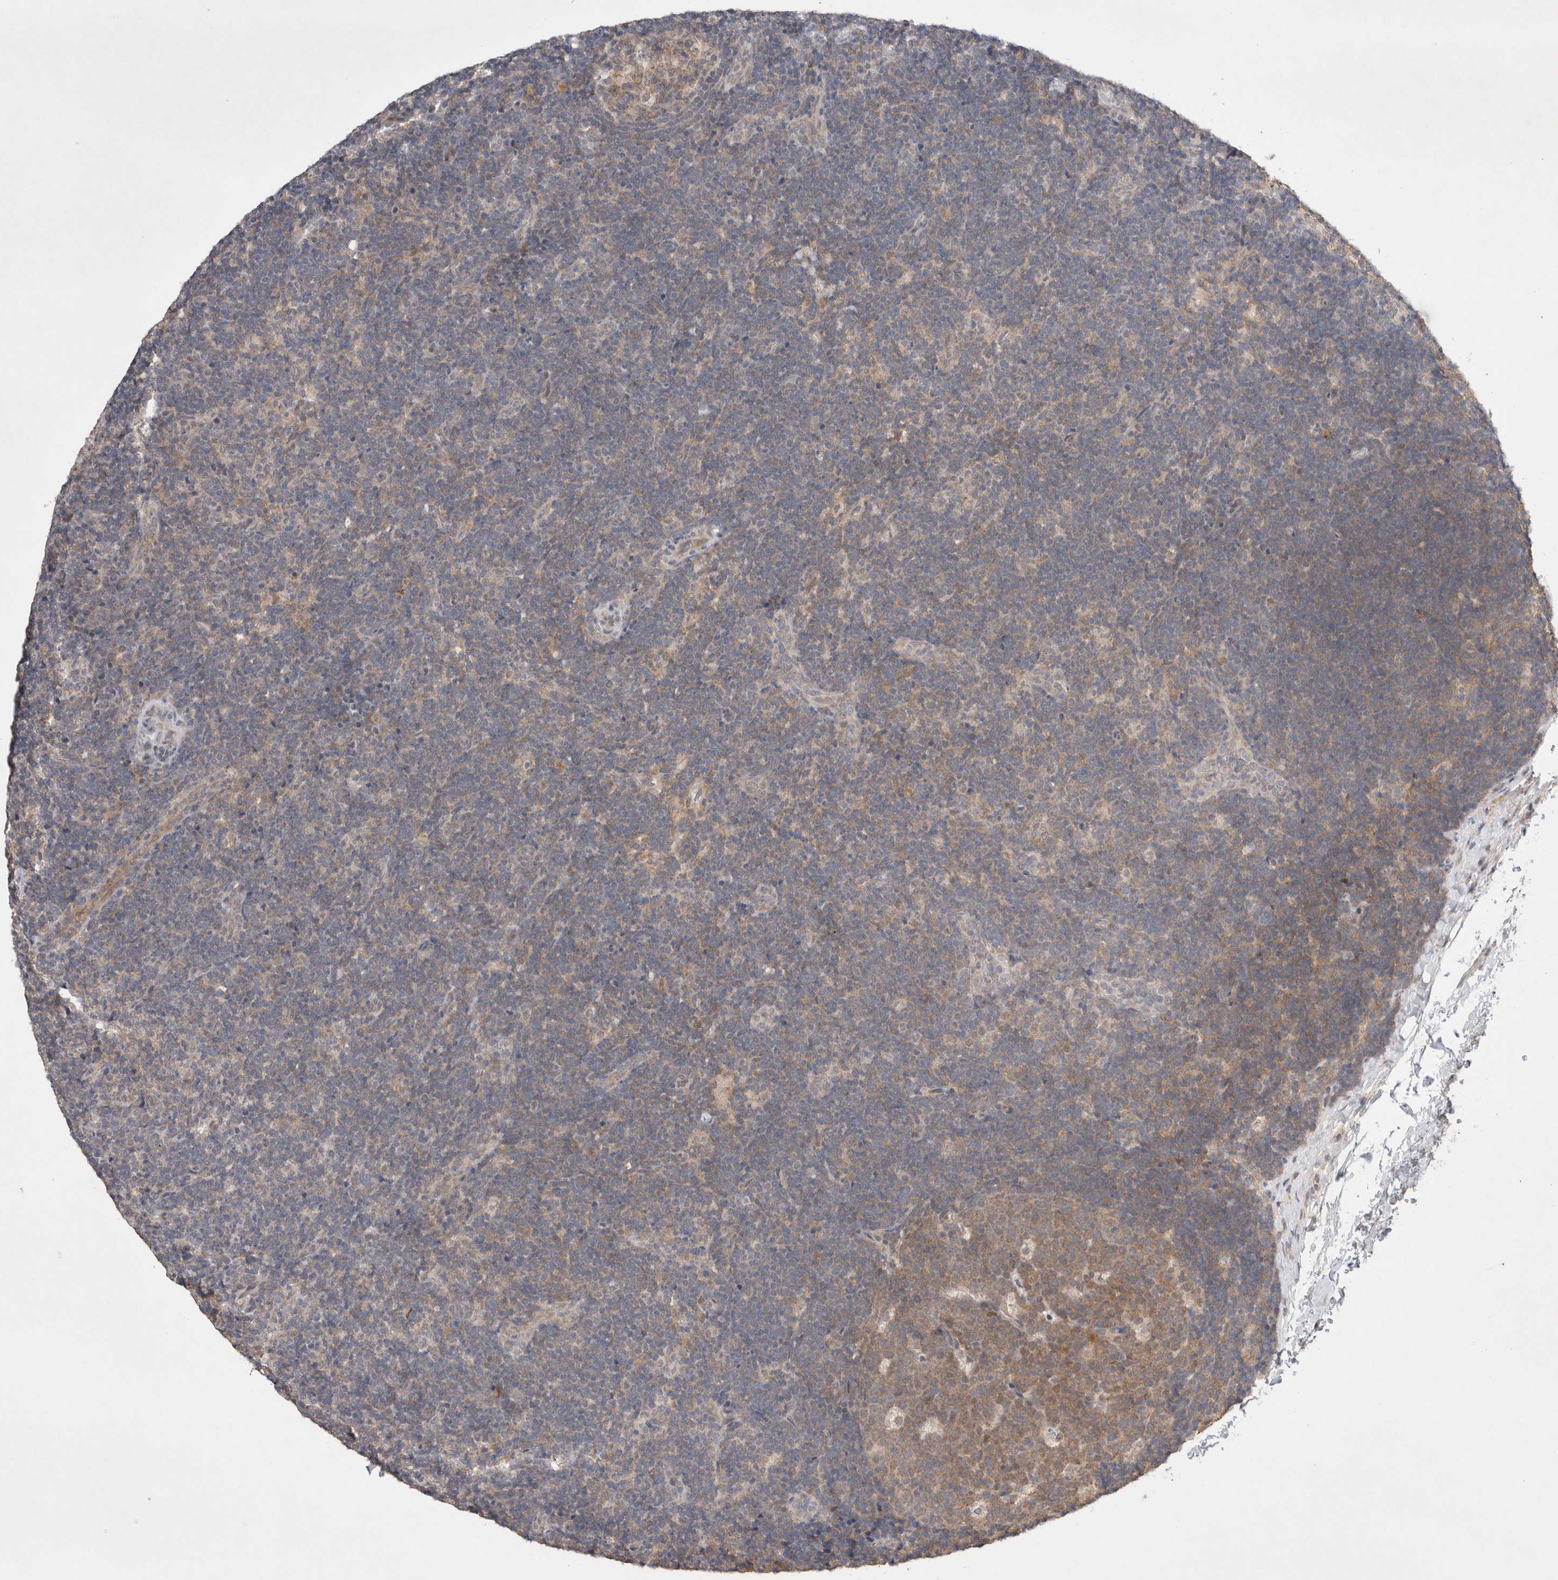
{"staining": {"intensity": "weak", "quantity": "25%-75%", "location": "cytoplasmic/membranous"}, "tissue": "lymph node", "cell_type": "Germinal center cells", "image_type": "normal", "snomed": [{"axis": "morphology", "description": "Normal tissue, NOS"}, {"axis": "topography", "description": "Lymph node"}], "caption": "Protein expression analysis of benign human lymph node reveals weak cytoplasmic/membranous expression in about 25%-75% of germinal center cells.", "gene": "WIPF2", "patient": {"sex": "female", "age": 22}}